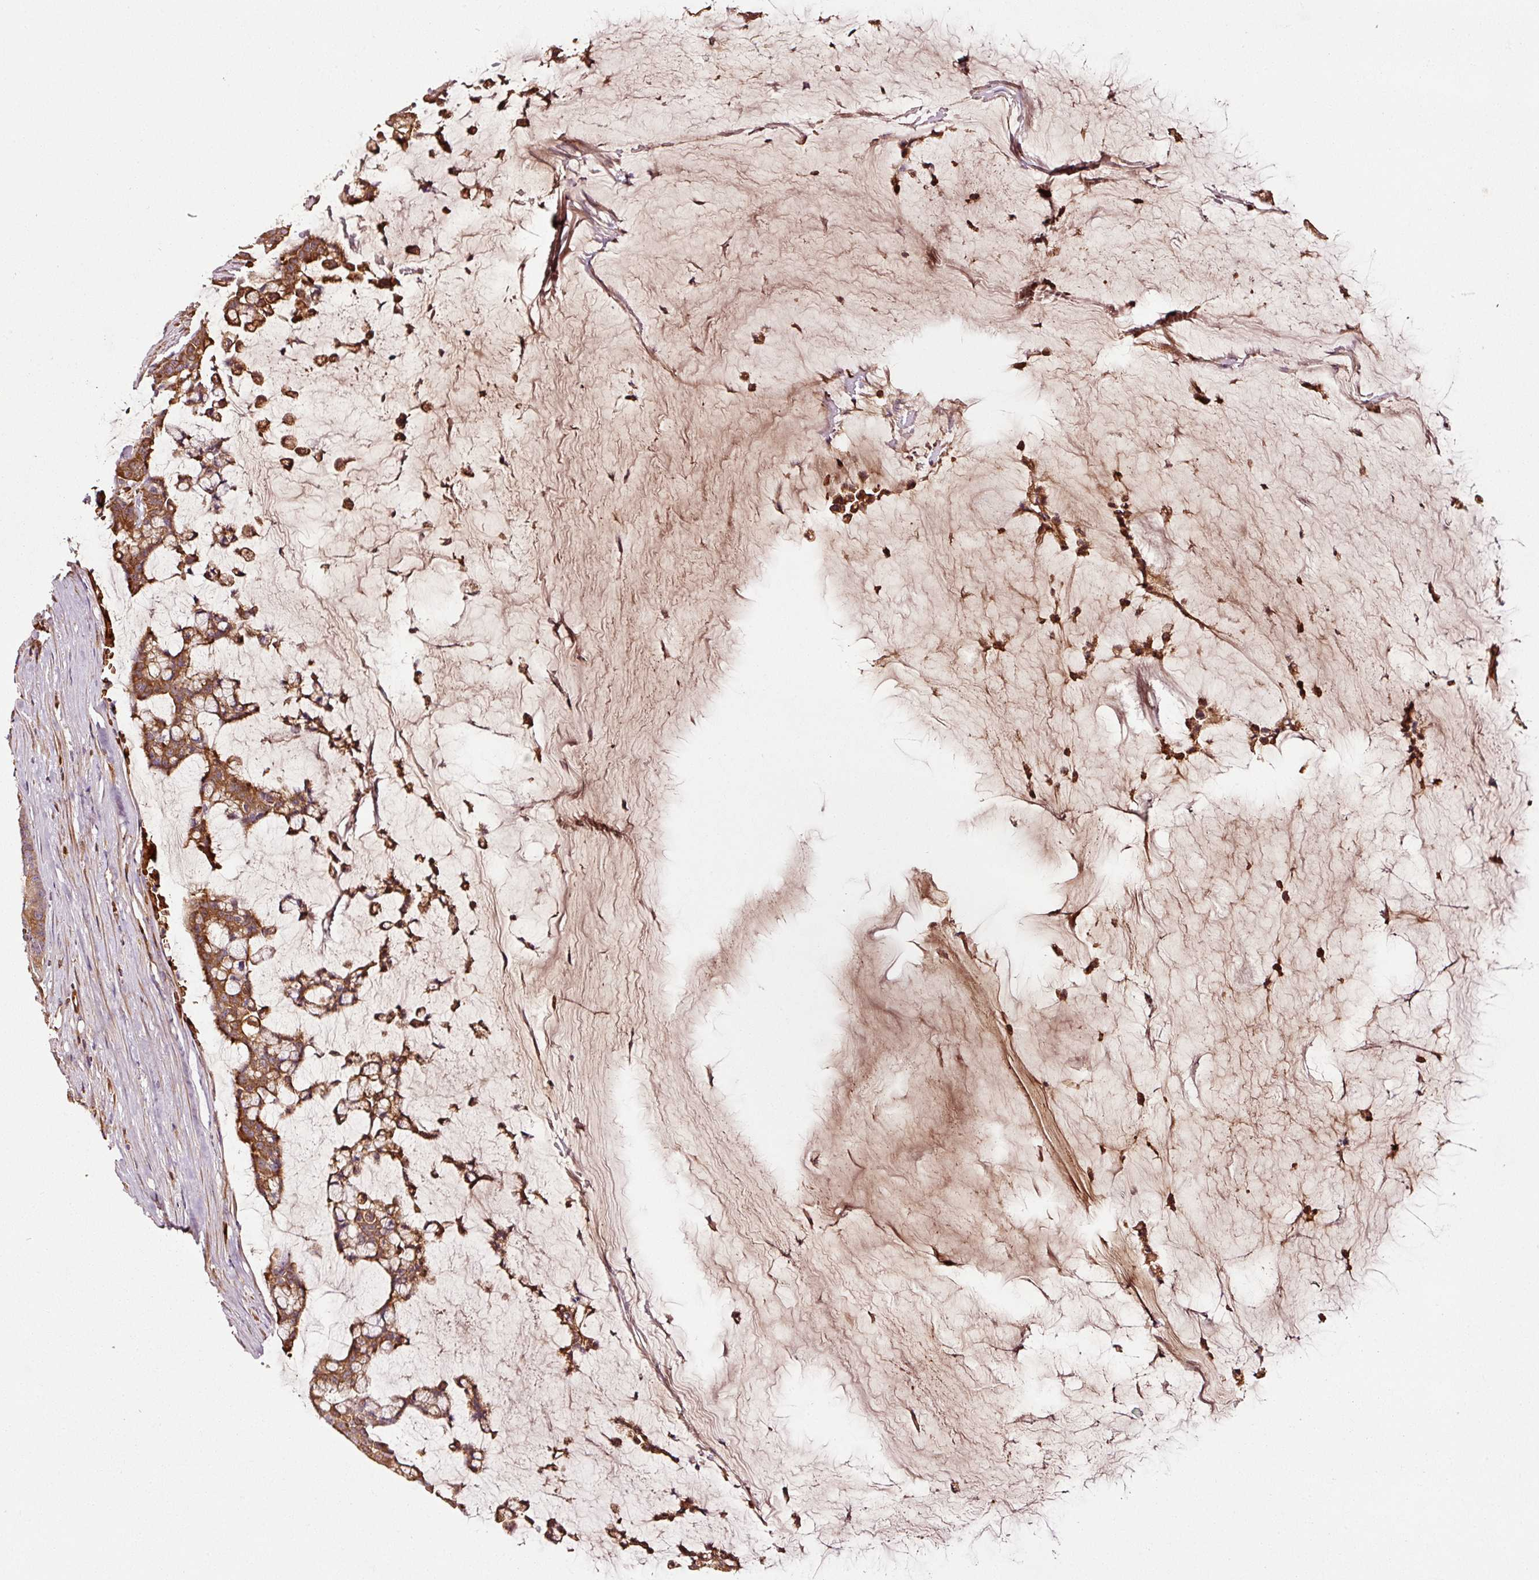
{"staining": {"intensity": "moderate", "quantity": ">75%", "location": "cytoplasmic/membranous"}, "tissue": "colorectal cancer", "cell_type": "Tumor cells", "image_type": "cancer", "snomed": [{"axis": "morphology", "description": "Adenocarcinoma, NOS"}, {"axis": "topography", "description": "Colon"}], "caption": "Immunohistochemical staining of colorectal cancer (adenocarcinoma) displays medium levels of moderate cytoplasmic/membranous staining in about >75% of tumor cells. Nuclei are stained in blue.", "gene": "PGLYRP2", "patient": {"sex": "female", "age": 84}}